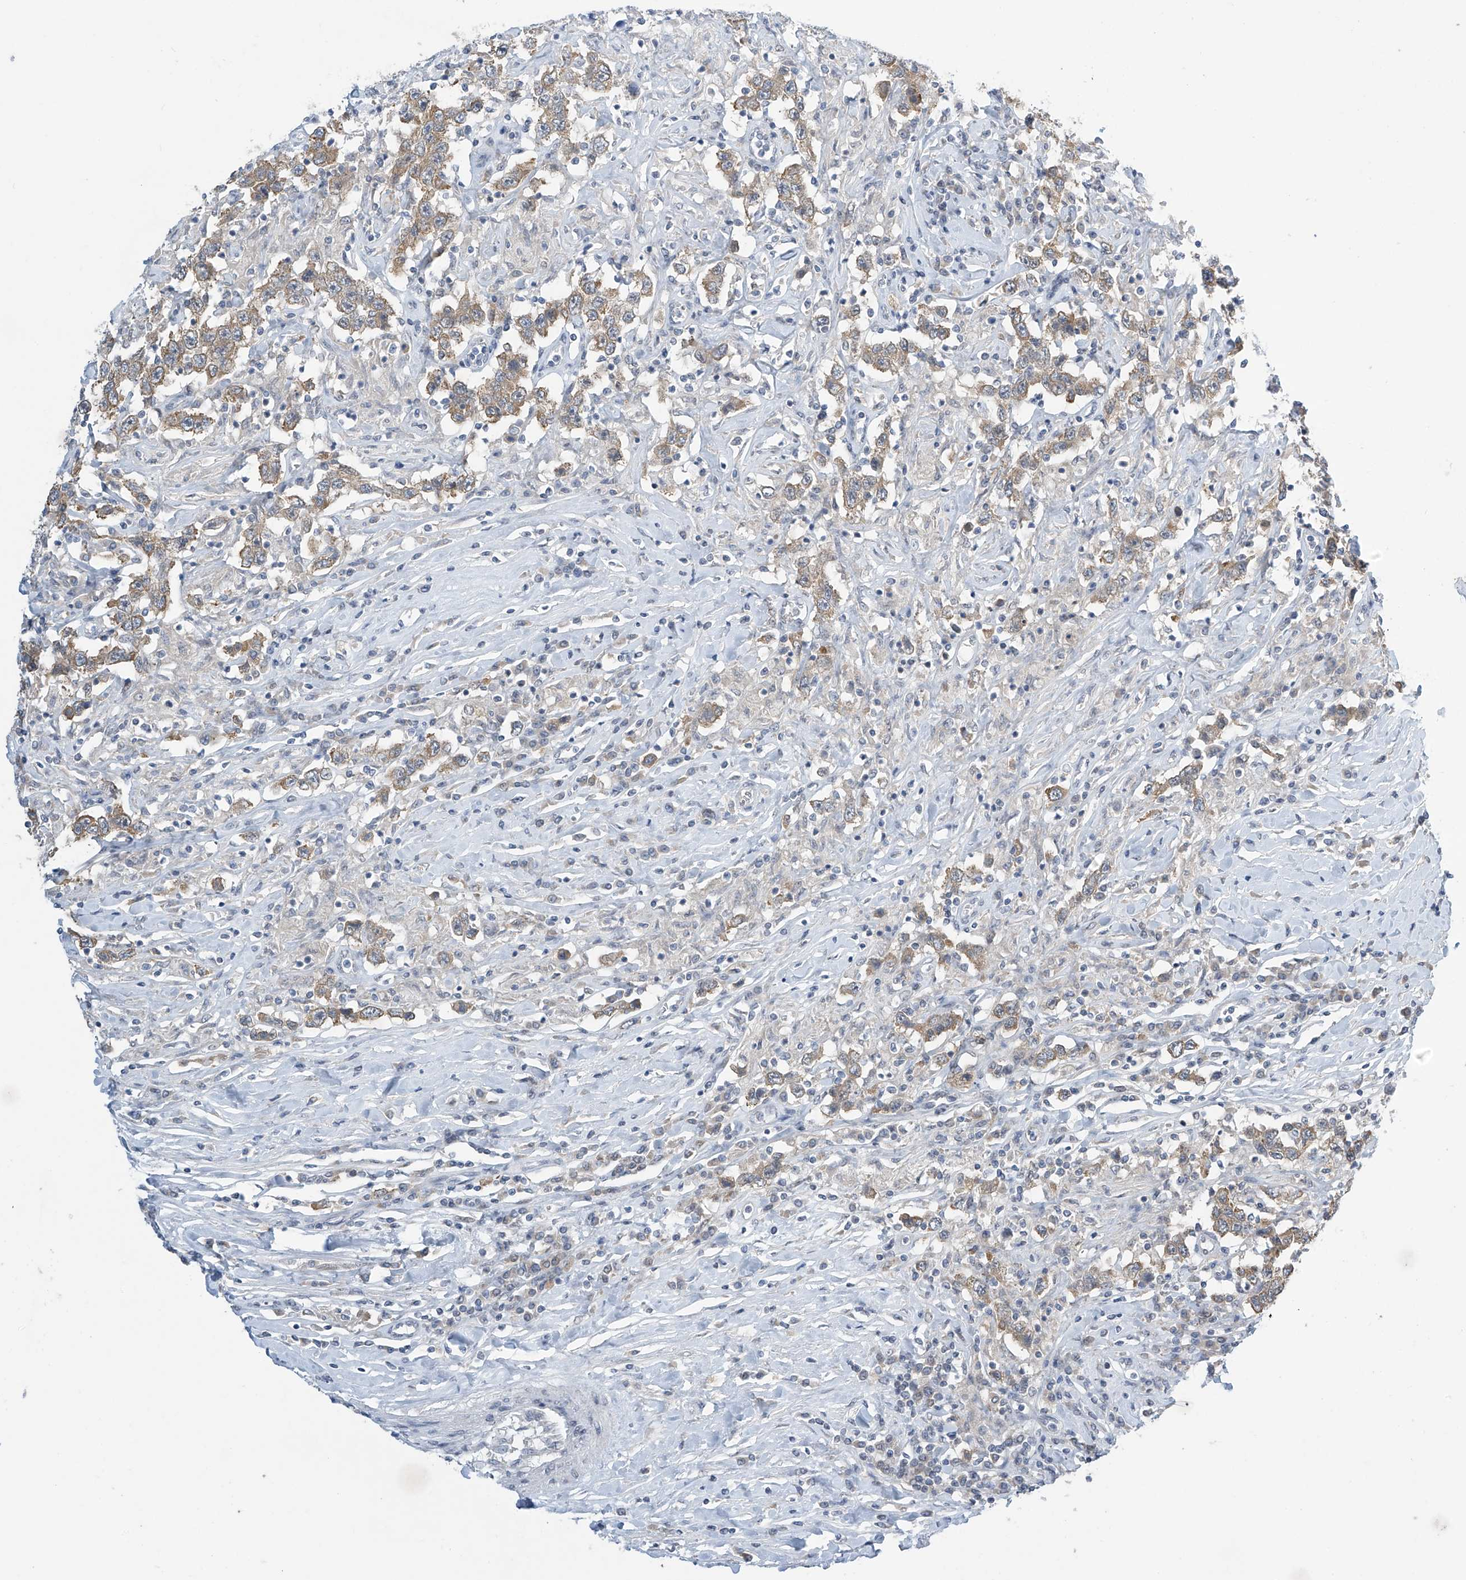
{"staining": {"intensity": "moderate", "quantity": ">75%", "location": "cytoplasmic/membranous"}, "tissue": "testis cancer", "cell_type": "Tumor cells", "image_type": "cancer", "snomed": [{"axis": "morphology", "description": "Seminoma, NOS"}, {"axis": "topography", "description": "Testis"}], "caption": "About >75% of tumor cells in human seminoma (testis) show moderate cytoplasmic/membranous protein staining as visualized by brown immunohistochemical staining.", "gene": "APLF", "patient": {"sex": "male", "age": 41}}